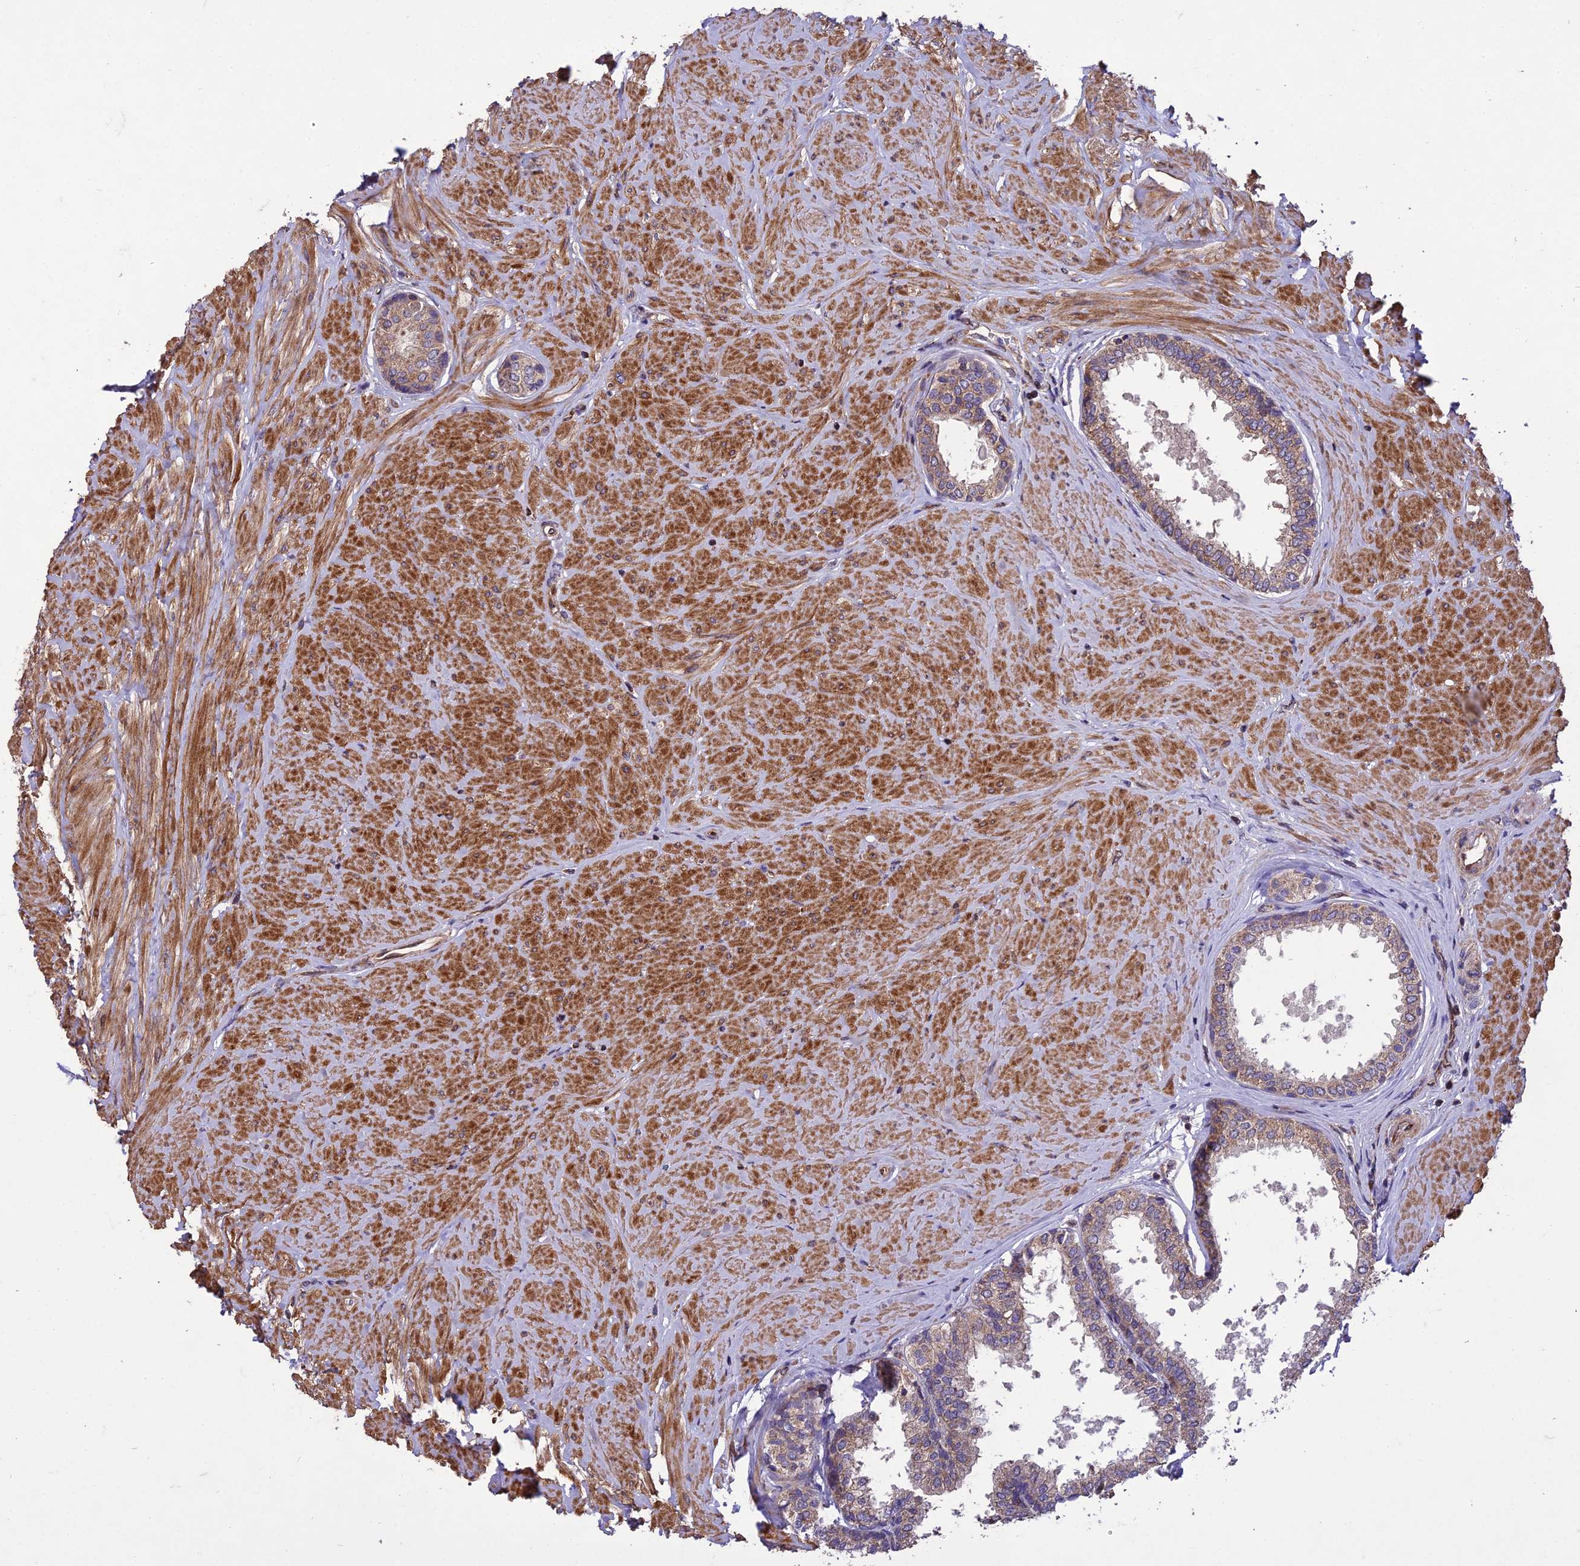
{"staining": {"intensity": "weak", "quantity": ">75%", "location": "cytoplasmic/membranous"}, "tissue": "prostate", "cell_type": "Glandular cells", "image_type": "normal", "snomed": [{"axis": "morphology", "description": "Normal tissue, NOS"}, {"axis": "topography", "description": "Prostate"}], "caption": "Immunohistochemistry photomicrograph of benign prostate stained for a protein (brown), which demonstrates low levels of weak cytoplasmic/membranous expression in about >75% of glandular cells.", "gene": "GIMAP1", "patient": {"sex": "male", "age": 48}}